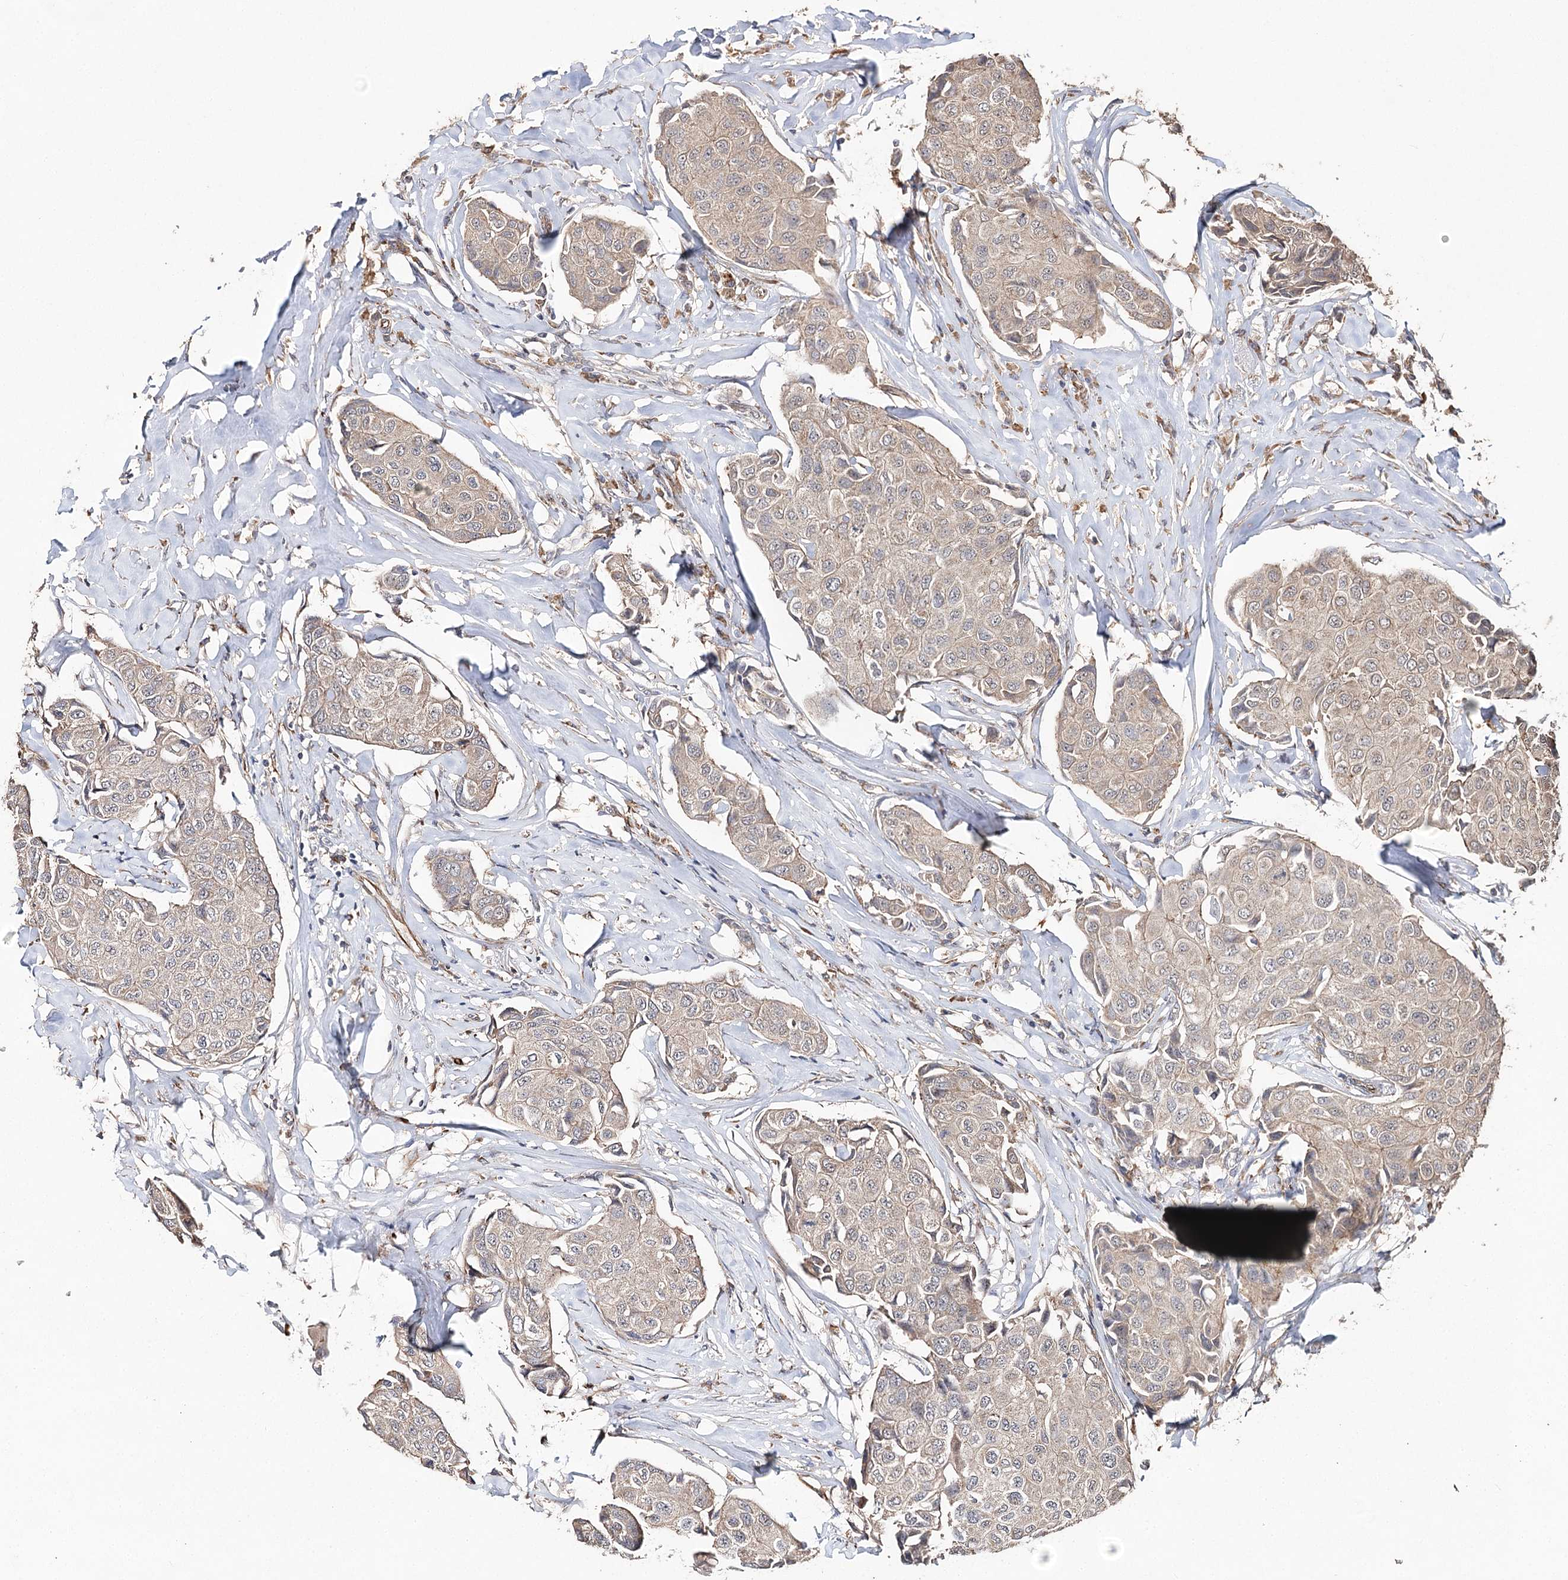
{"staining": {"intensity": "weak", "quantity": ">75%", "location": "cytoplasmic/membranous"}, "tissue": "breast cancer", "cell_type": "Tumor cells", "image_type": "cancer", "snomed": [{"axis": "morphology", "description": "Duct carcinoma"}, {"axis": "topography", "description": "Breast"}], "caption": "Immunohistochemical staining of human breast infiltrating ductal carcinoma exhibits weak cytoplasmic/membranous protein expression in approximately >75% of tumor cells. (brown staining indicates protein expression, while blue staining denotes nuclei).", "gene": "DMXL1", "patient": {"sex": "female", "age": 80}}